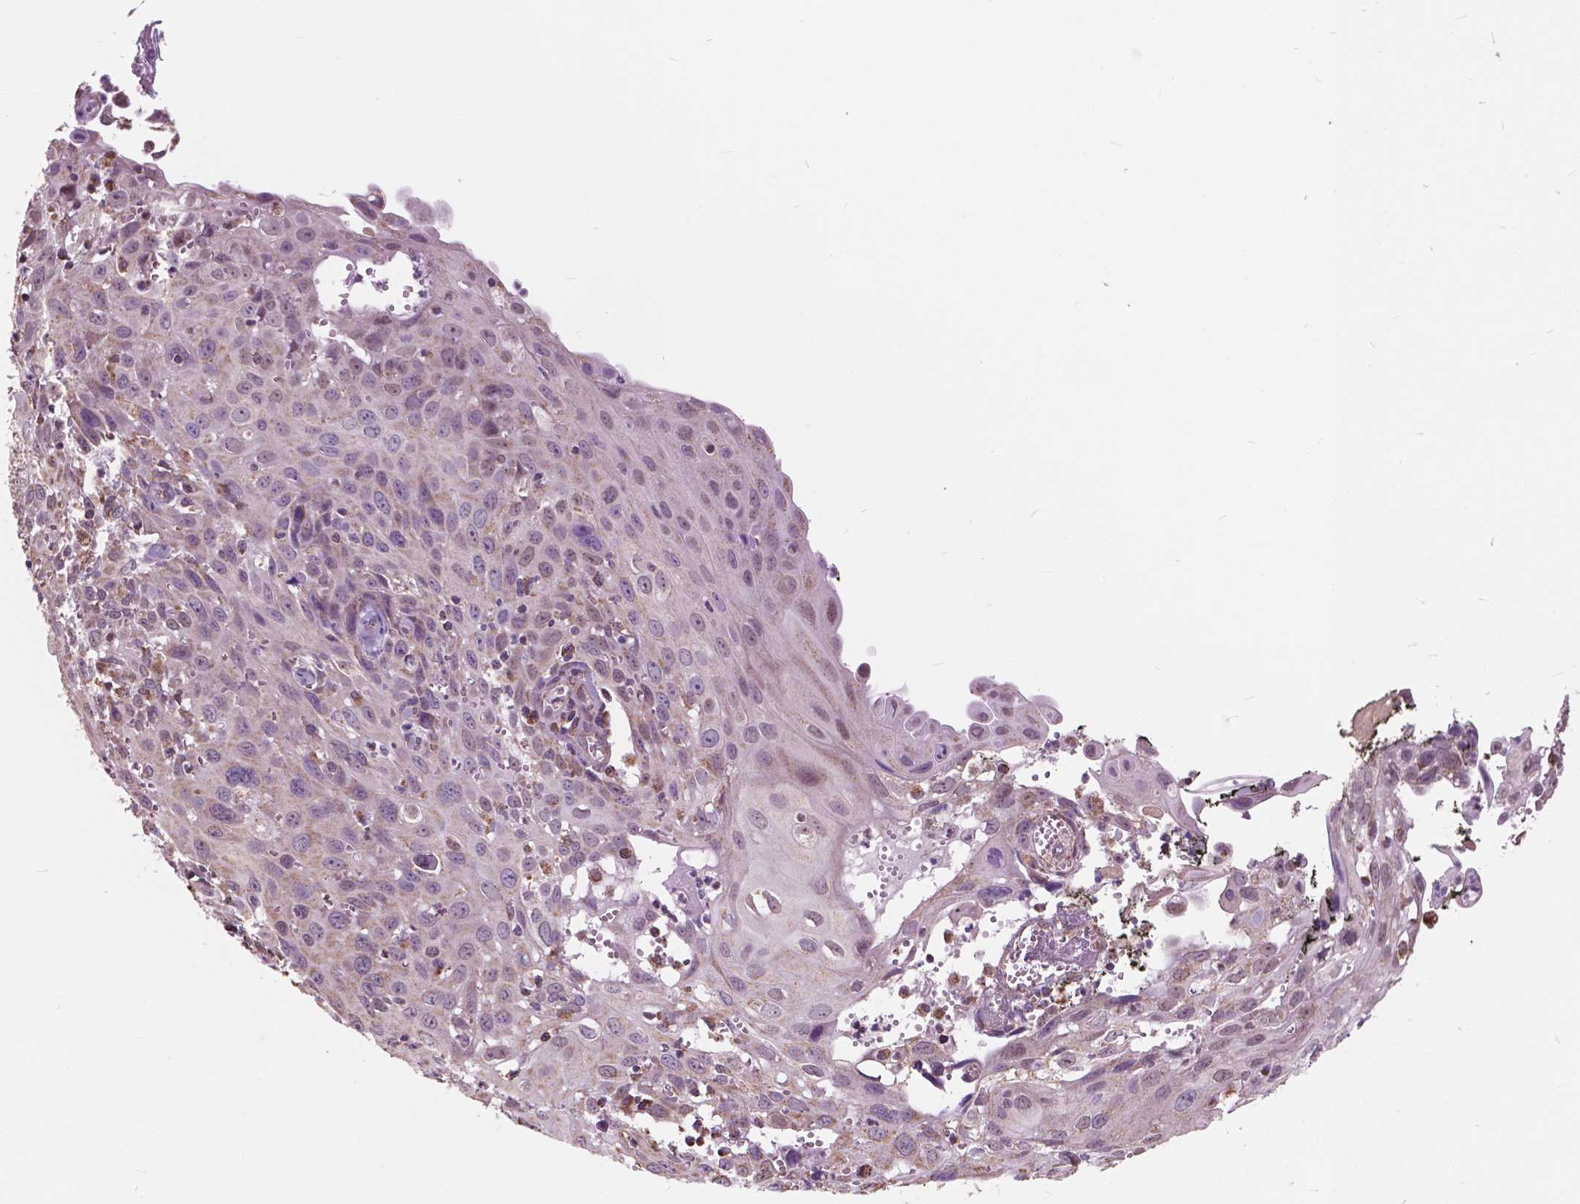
{"staining": {"intensity": "weak", "quantity": "<25%", "location": "cytoplasmic/membranous,nuclear"}, "tissue": "cervical cancer", "cell_type": "Tumor cells", "image_type": "cancer", "snomed": [{"axis": "morphology", "description": "Squamous cell carcinoma, NOS"}, {"axis": "topography", "description": "Cervix"}], "caption": "Image shows no significant protein positivity in tumor cells of cervical squamous cell carcinoma.", "gene": "SCOC", "patient": {"sex": "female", "age": 38}}